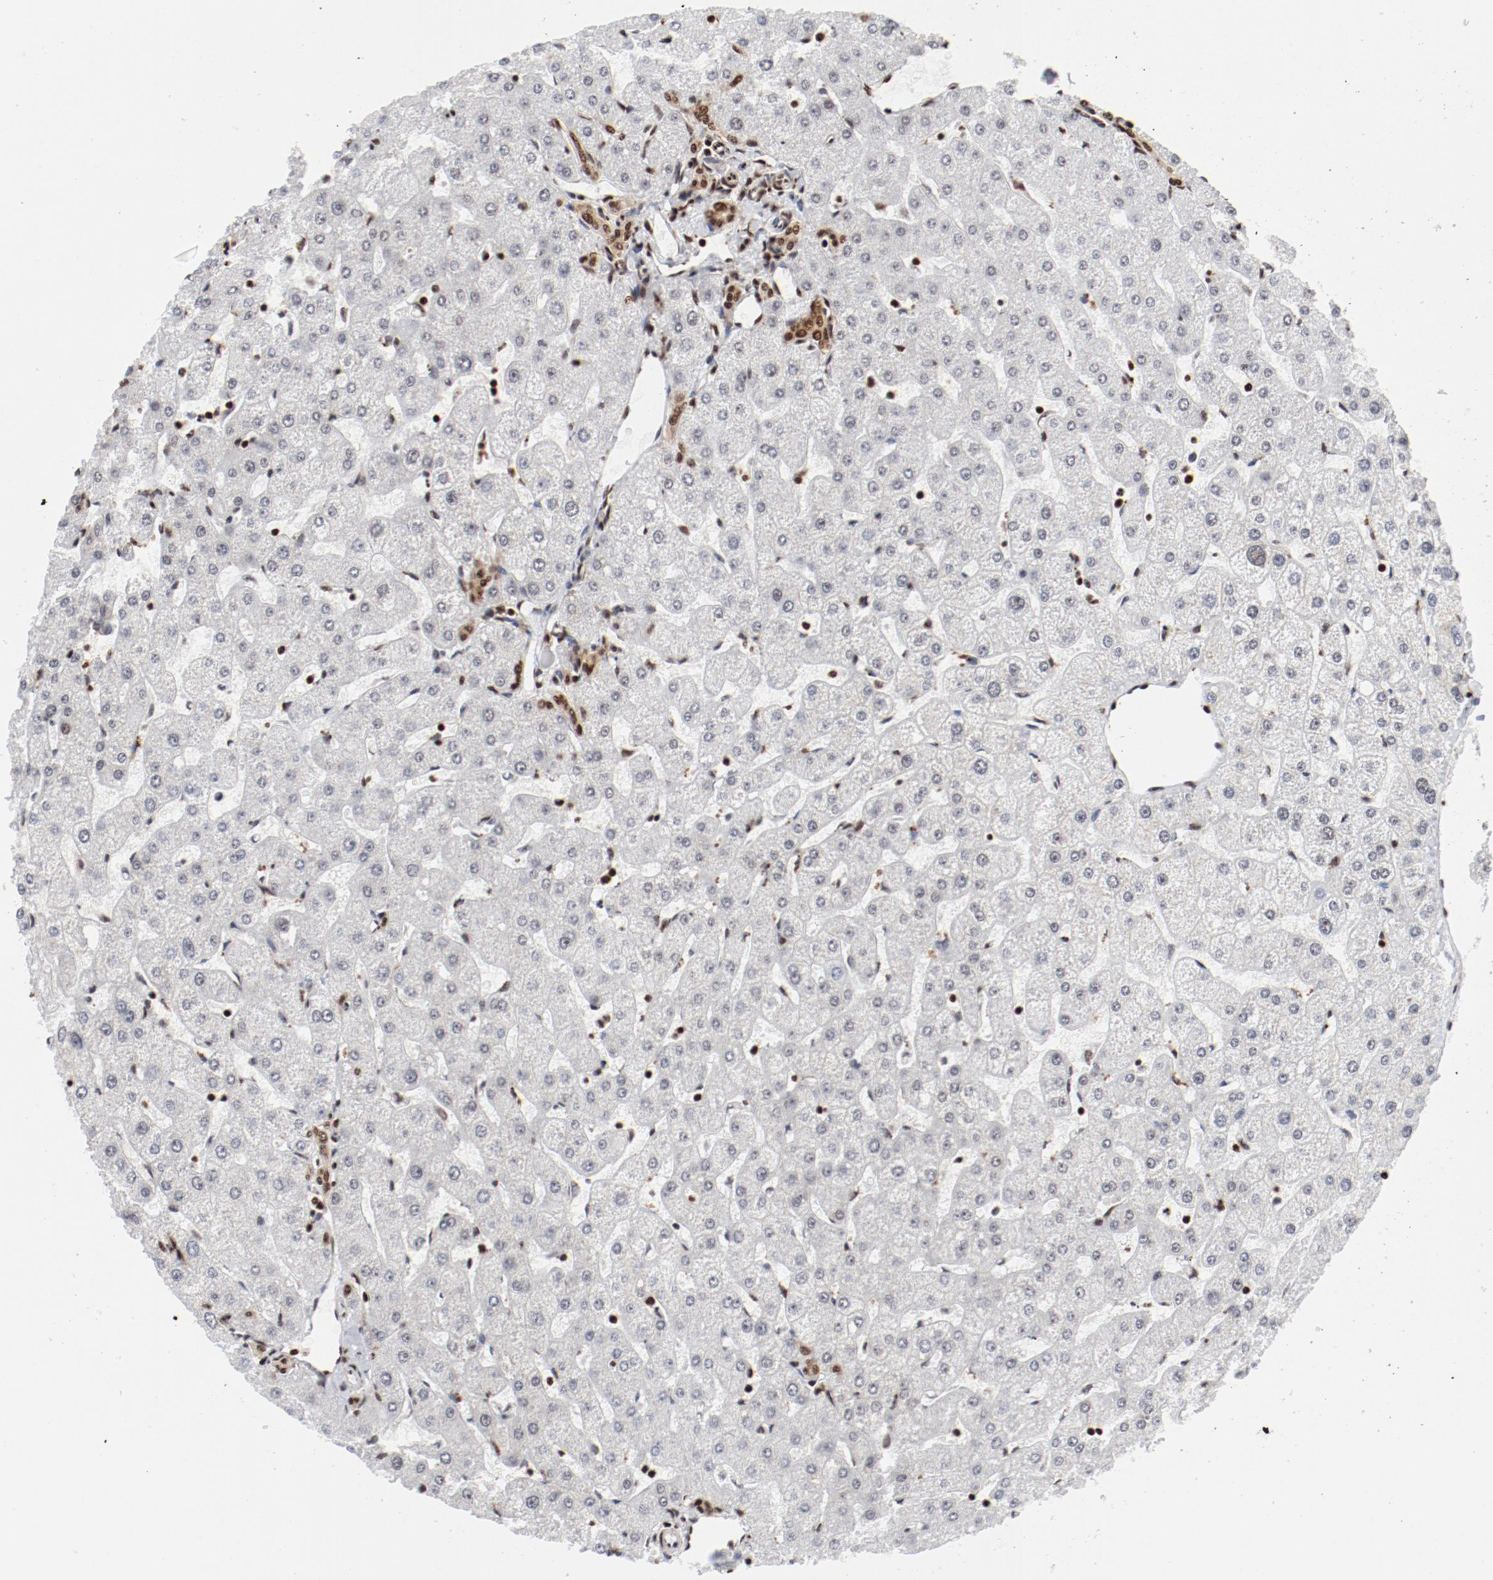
{"staining": {"intensity": "strong", "quantity": ">75%", "location": "nuclear"}, "tissue": "liver", "cell_type": "Cholangiocytes", "image_type": "normal", "snomed": [{"axis": "morphology", "description": "Normal tissue, NOS"}, {"axis": "topography", "description": "Liver"}], "caption": "Liver stained for a protein (brown) demonstrates strong nuclear positive positivity in approximately >75% of cholangiocytes.", "gene": "NFYB", "patient": {"sex": "male", "age": 67}}